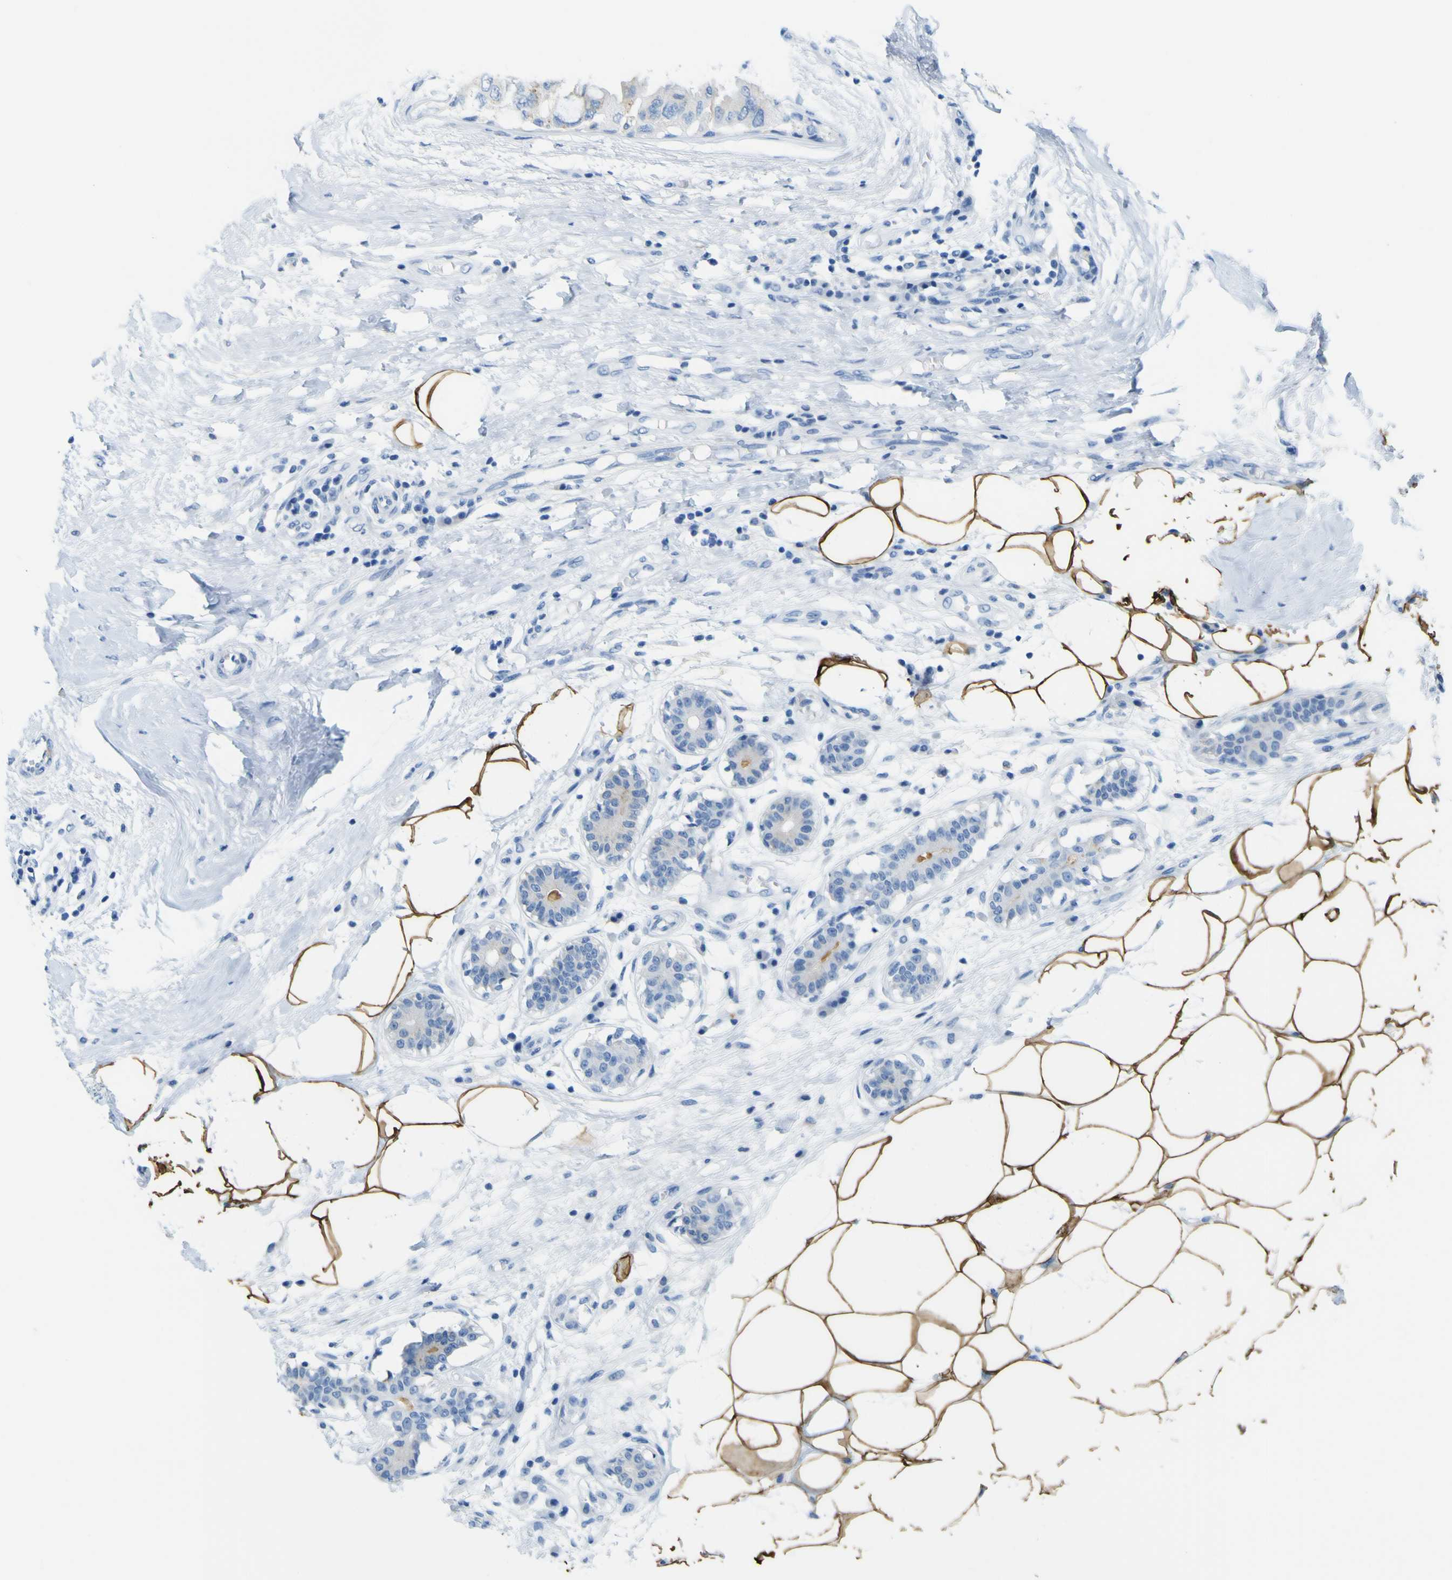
{"staining": {"intensity": "weak", "quantity": "<25%", "location": "cytoplasmic/membranous"}, "tissue": "breast cancer", "cell_type": "Tumor cells", "image_type": "cancer", "snomed": [{"axis": "morphology", "description": "Duct carcinoma"}, {"axis": "topography", "description": "Breast"}], "caption": "High power microscopy micrograph of an IHC histopathology image of intraductal carcinoma (breast), revealing no significant positivity in tumor cells. The staining is performed using DAB brown chromogen with nuclei counter-stained in using hematoxylin.", "gene": "ACSL1", "patient": {"sex": "female", "age": 40}}